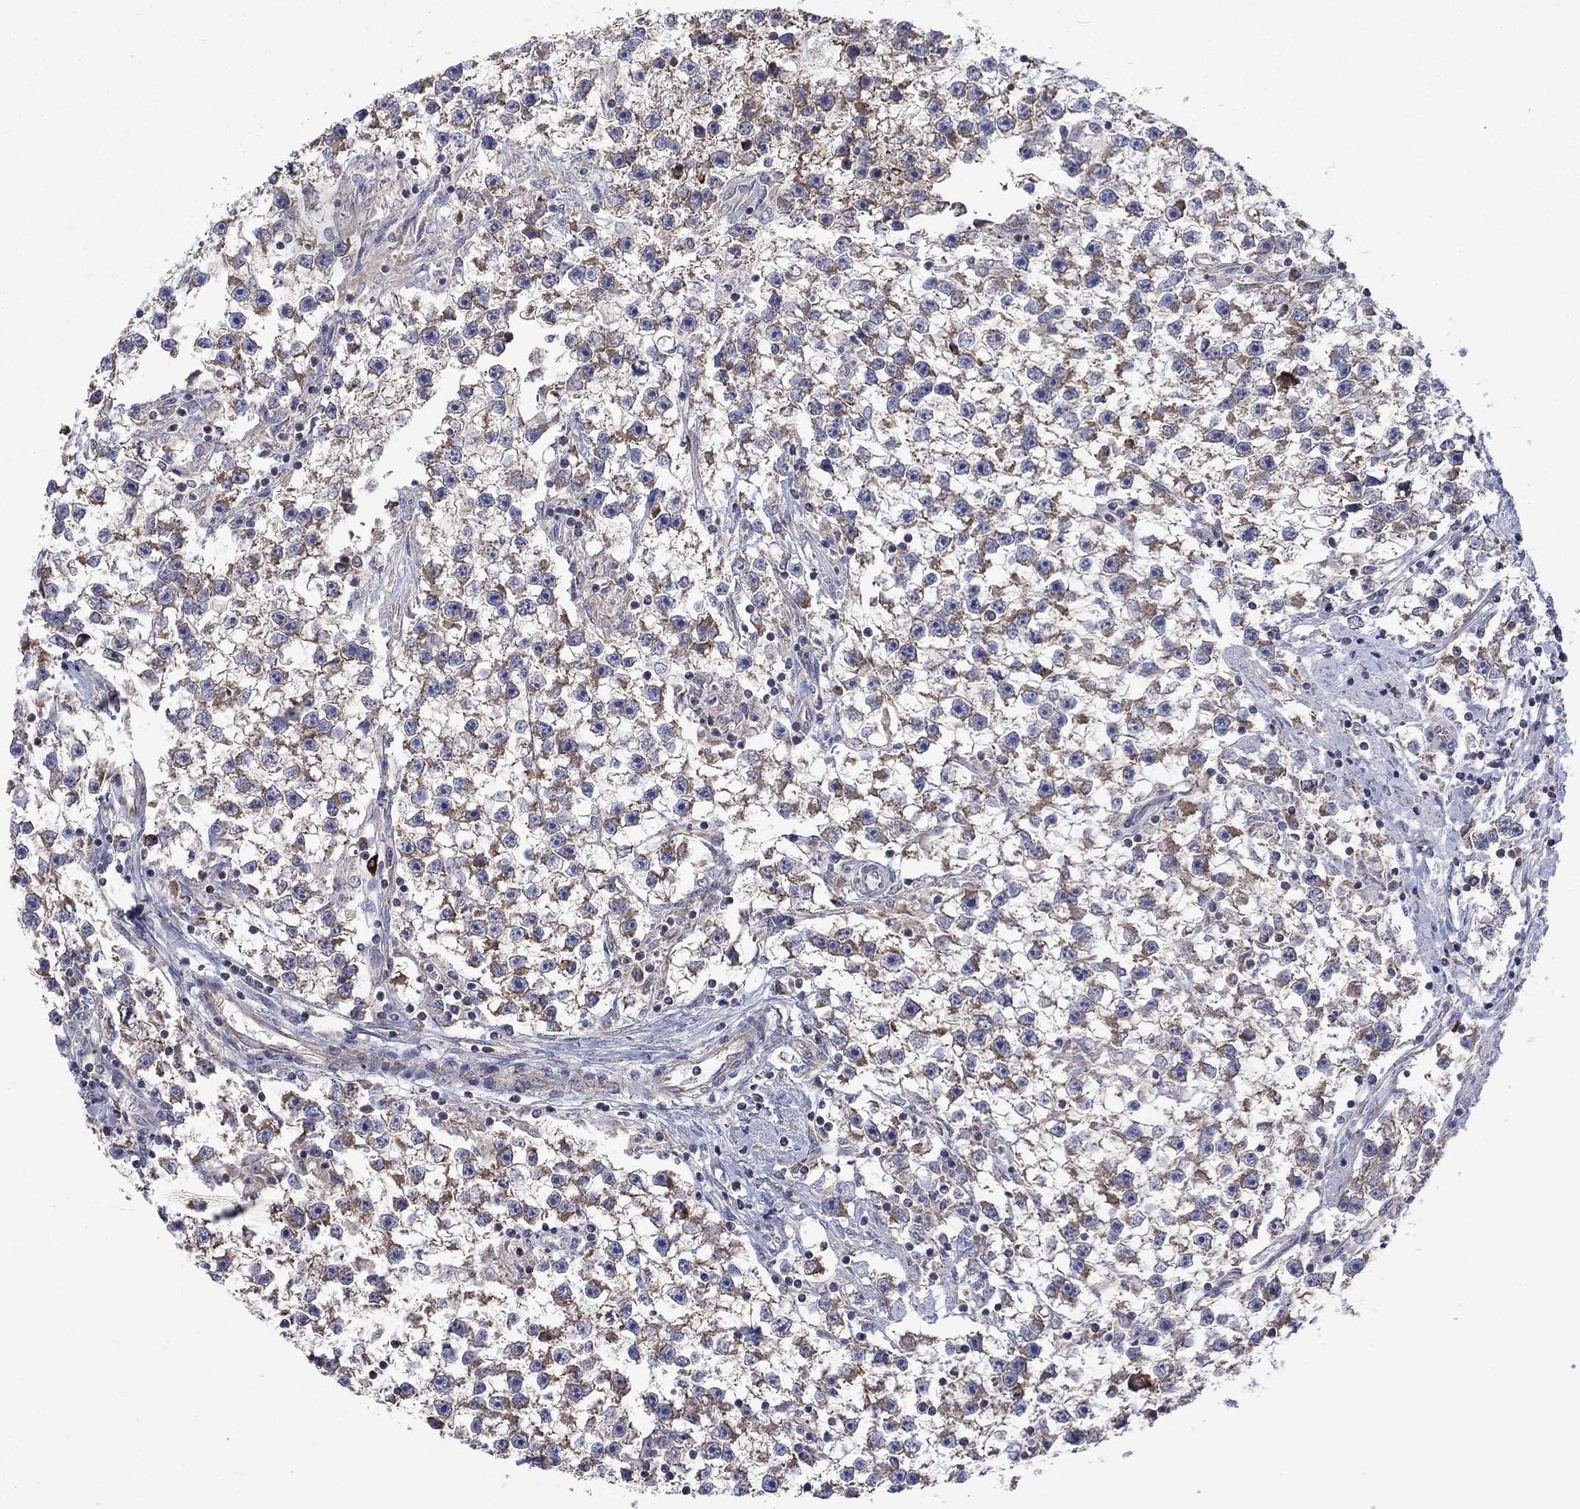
{"staining": {"intensity": "weak", "quantity": "25%-75%", "location": "cytoplasmic/membranous"}, "tissue": "testis cancer", "cell_type": "Tumor cells", "image_type": "cancer", "snomed": [{"axis": "morphology", "description": "Seminoma, NOS"}, {"axis": "topography", "description": "Testis"}], "caption": "This micrograph shows IHC staining of seminoma (testis), with low weak cytoplasmic/membranous positivity in about 25%-75% of tumor cells.", "gene": "RPLP0", "patient": {"sex": "male", "age": 59}}